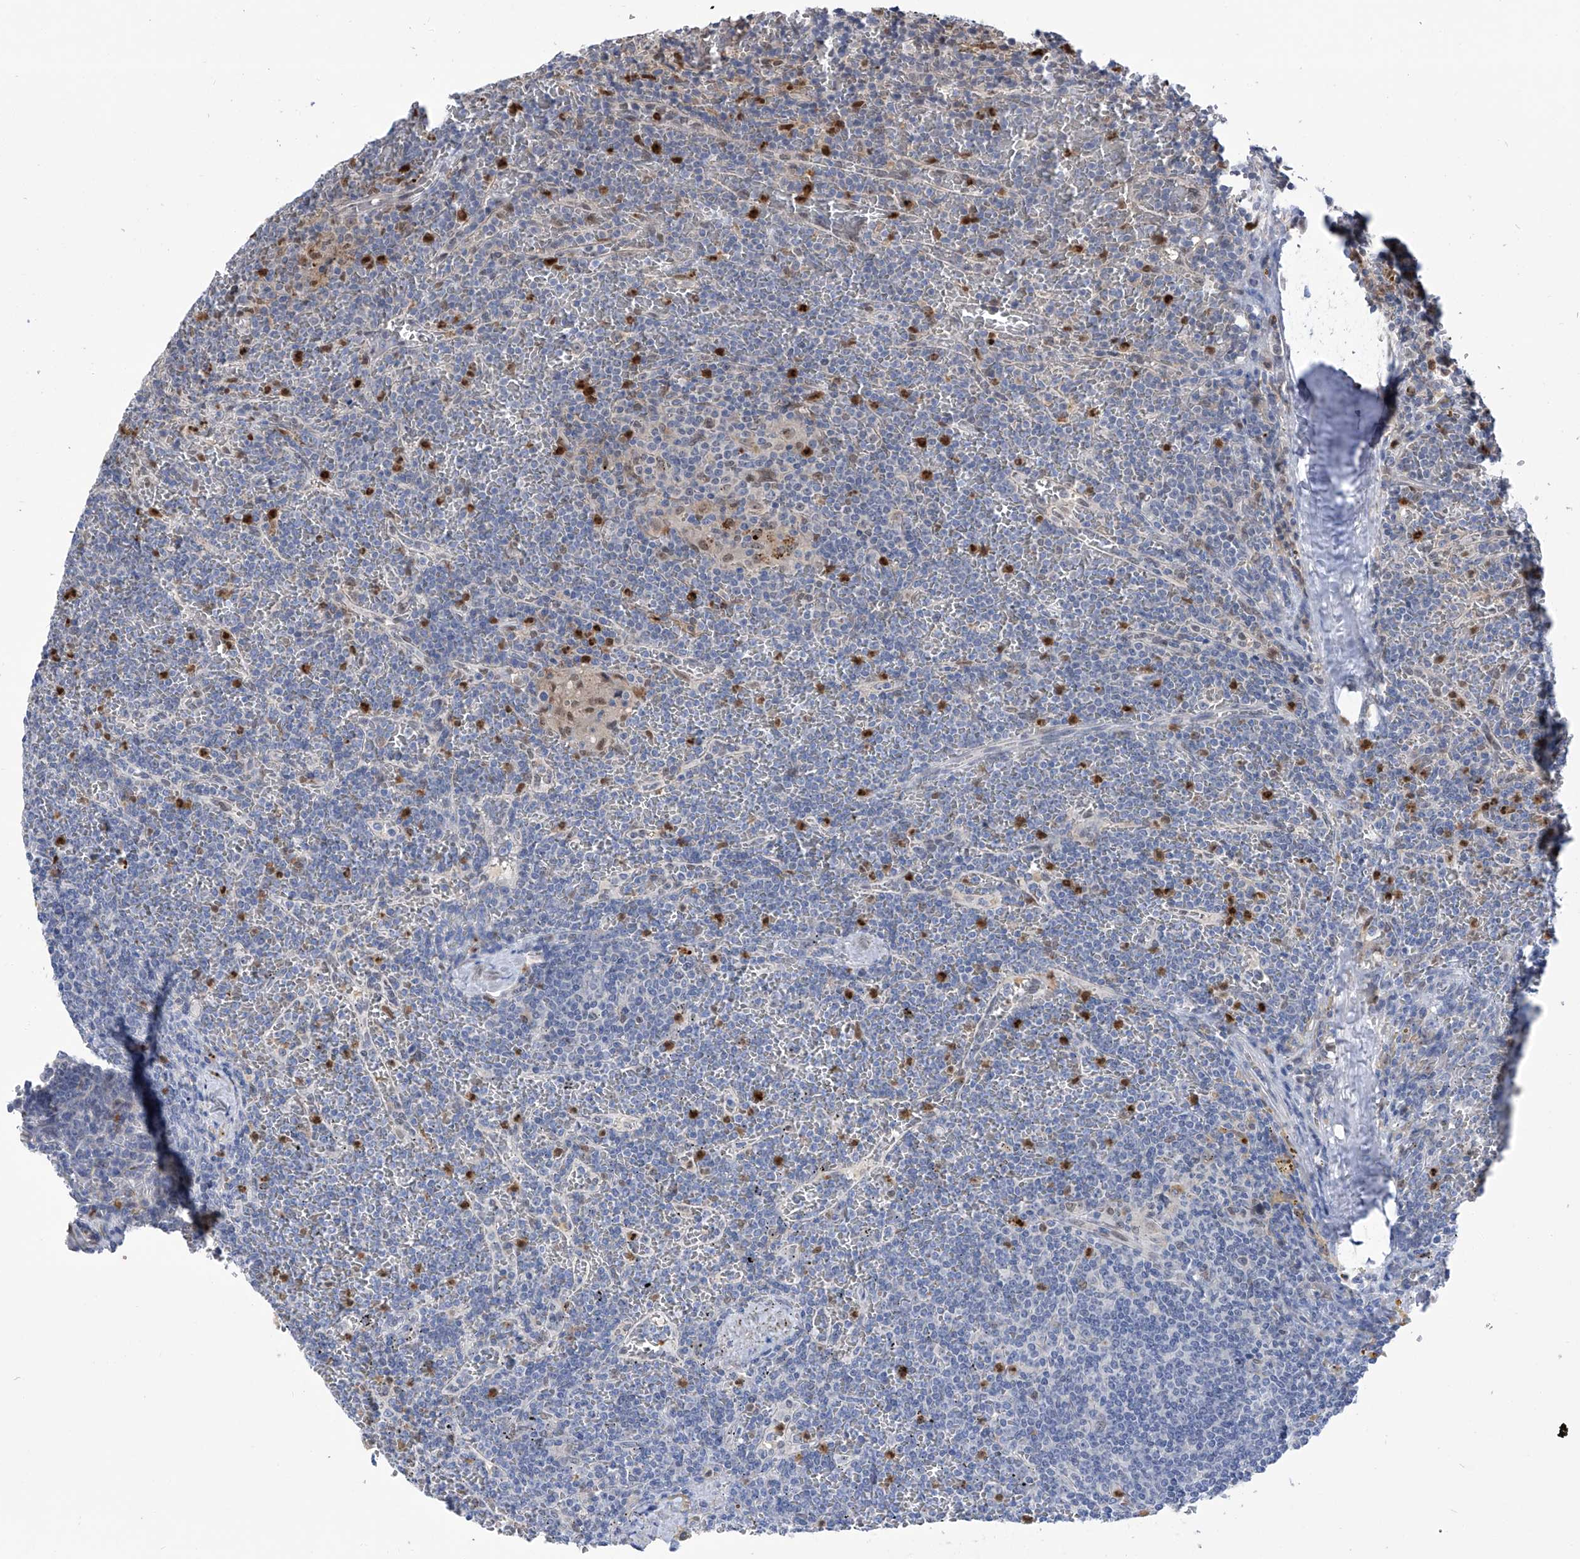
{"staining": {"intensity": "negative", "quantity": "none", "location": "none"}, "tissue": "lymphoma", "cell_type": "Tumor cells", "image_type": "cancer", "snomed": [{"axis": "morphology", "description": "Malignant lymphoma, non-Hodgkin's type, Low grade"}, {"axis": "topography", "description": "Spleen"}], "caption": "Immunohistochemistry histopathology image of lymphoma stained for a protein (brown), which displays no staining in tumor cells.", "gene": "PHF20", "patient": {"sex": "female", "age": 19}}